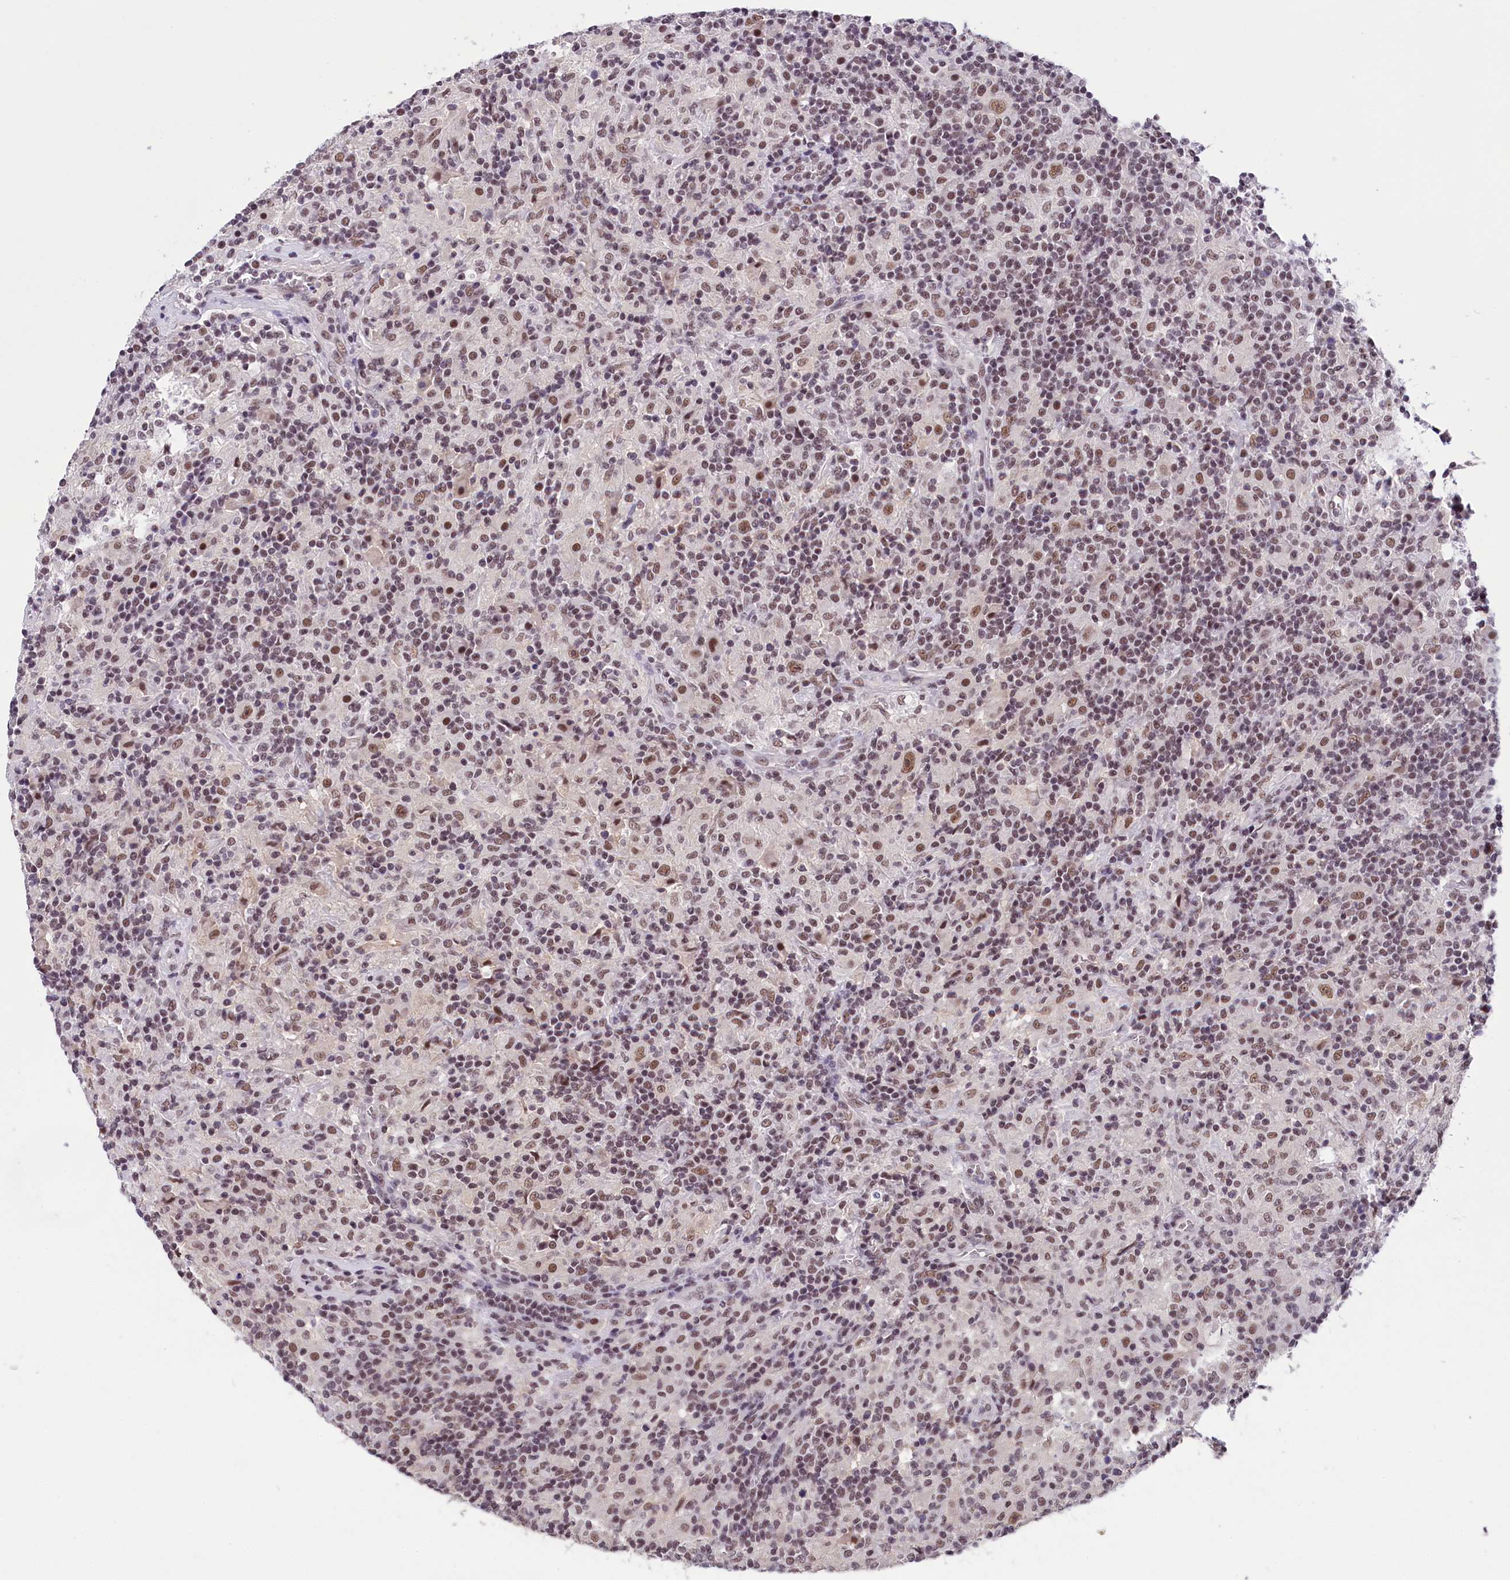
{"staining": {"intensity": "moderate", "quantity": ">75%", "location": "nuclear"}, "tissue": "lymphoma", "cell_type": "Tumor cells", "image_type": "cancer", "snomed": [{"axis": "morphology", "description": "Hodgkin's disease, NOS"}, {"axis": "topography", "description": "Lymph node"}], "caption": "Immunohistochemistry image of neoplastic tissue: lymphoma stained using IHC demonstrates medium levels of moderate protein expression localized specifically in the nuclear of tumor cells, appearing as a nuclear brown color.", "gene": "ZC3H4", "patient": {"sex": "male", "age": 70}}